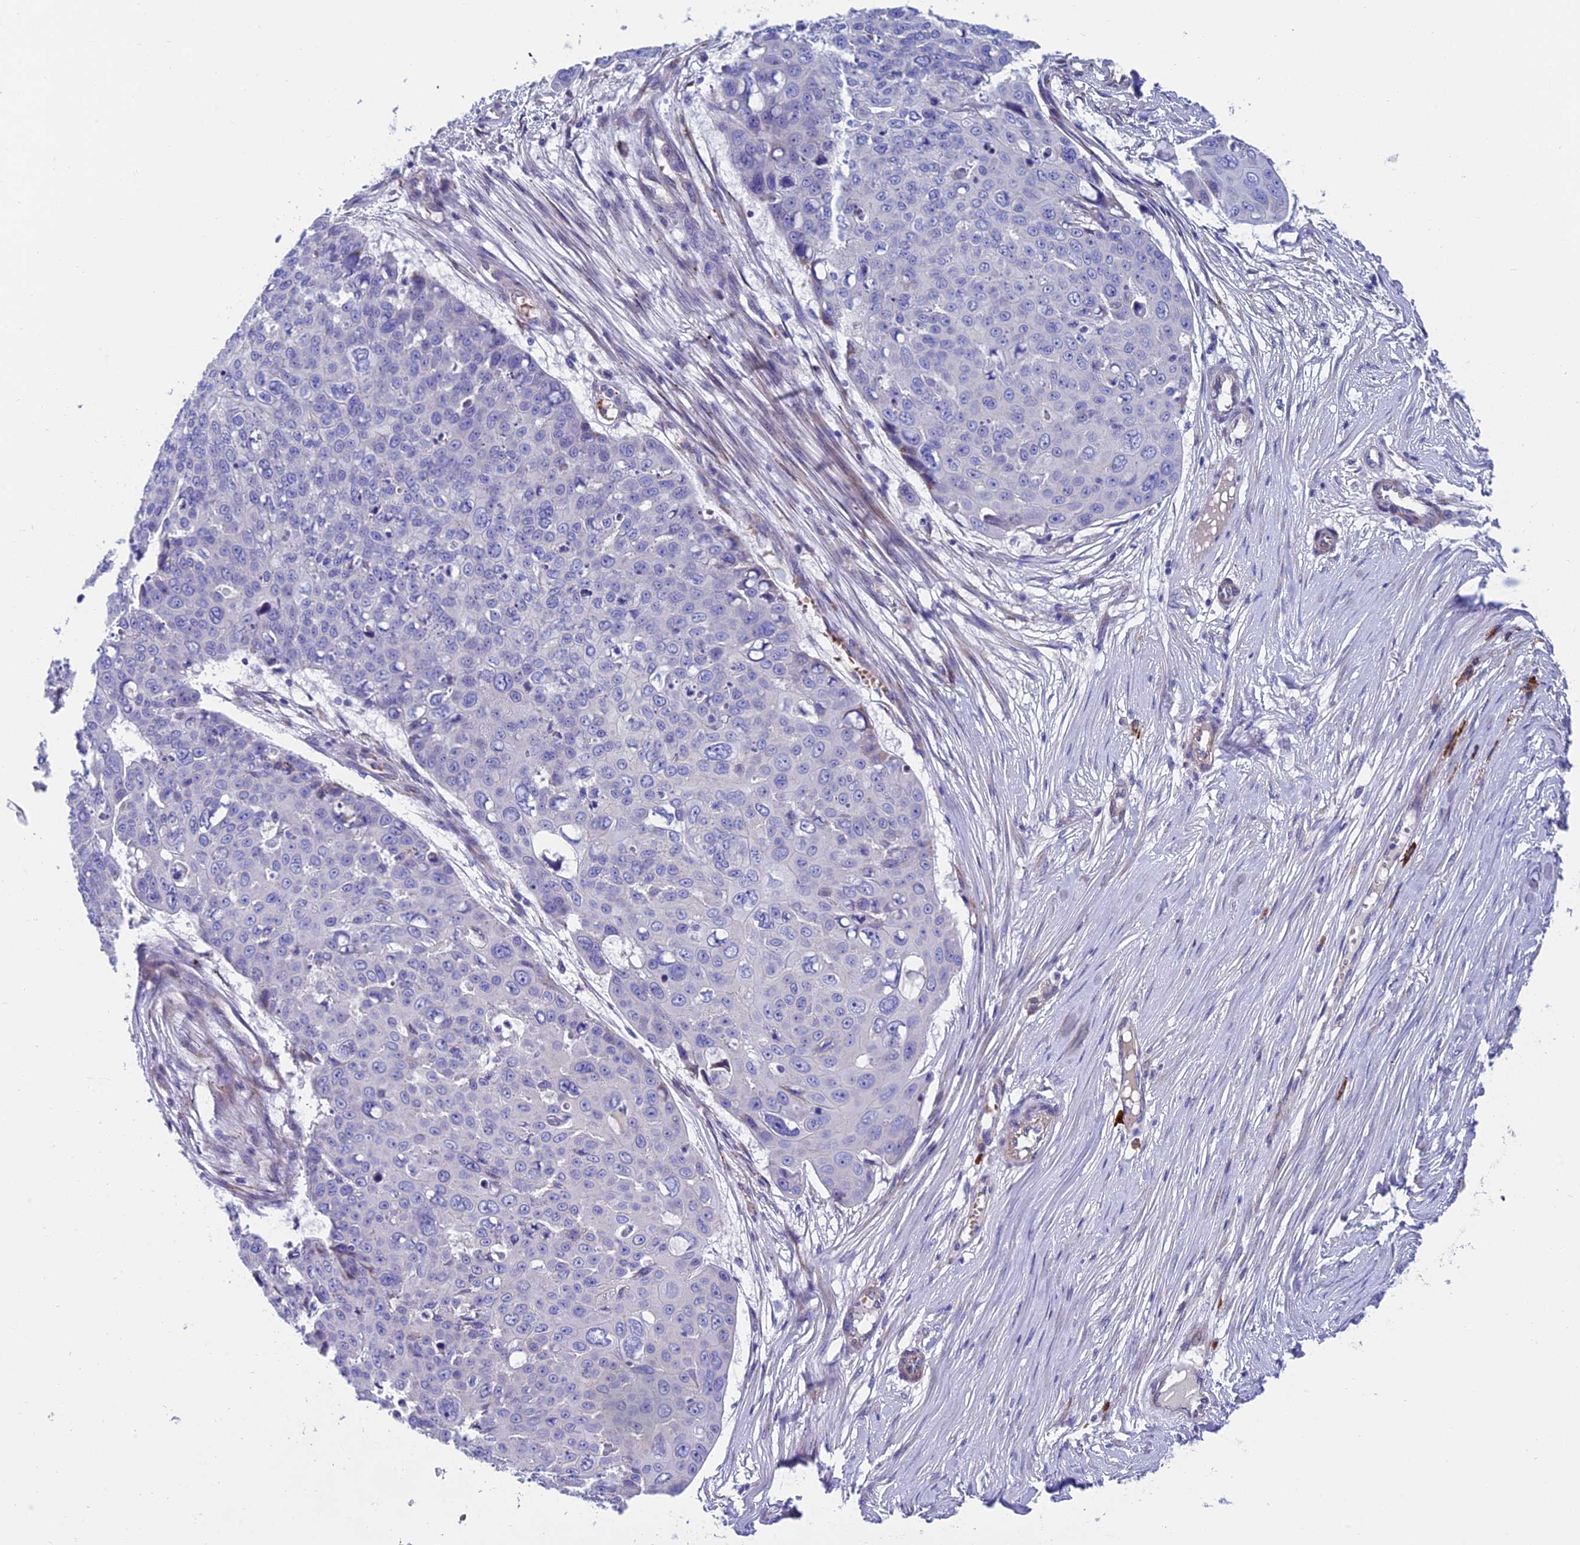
{"staining": {"intensity": "negative", "quantity": "none", "location": "none"}, "tissue": "skin cancer", "cell_type": "Tumor cells", "image_type": "cancer", "snomed": [{"axis": "morphology", "description": "Squamous cell carcinoma, NOS"}, {"axis": "topography", "description": "Skin"}], "caption": "Squamous cell carcinoma (skin) was stained to show a protein in brown. There is no significant staining in tumor cells.", "gene": "MACIR", "patient": {"sex": "male", "age": 71}}